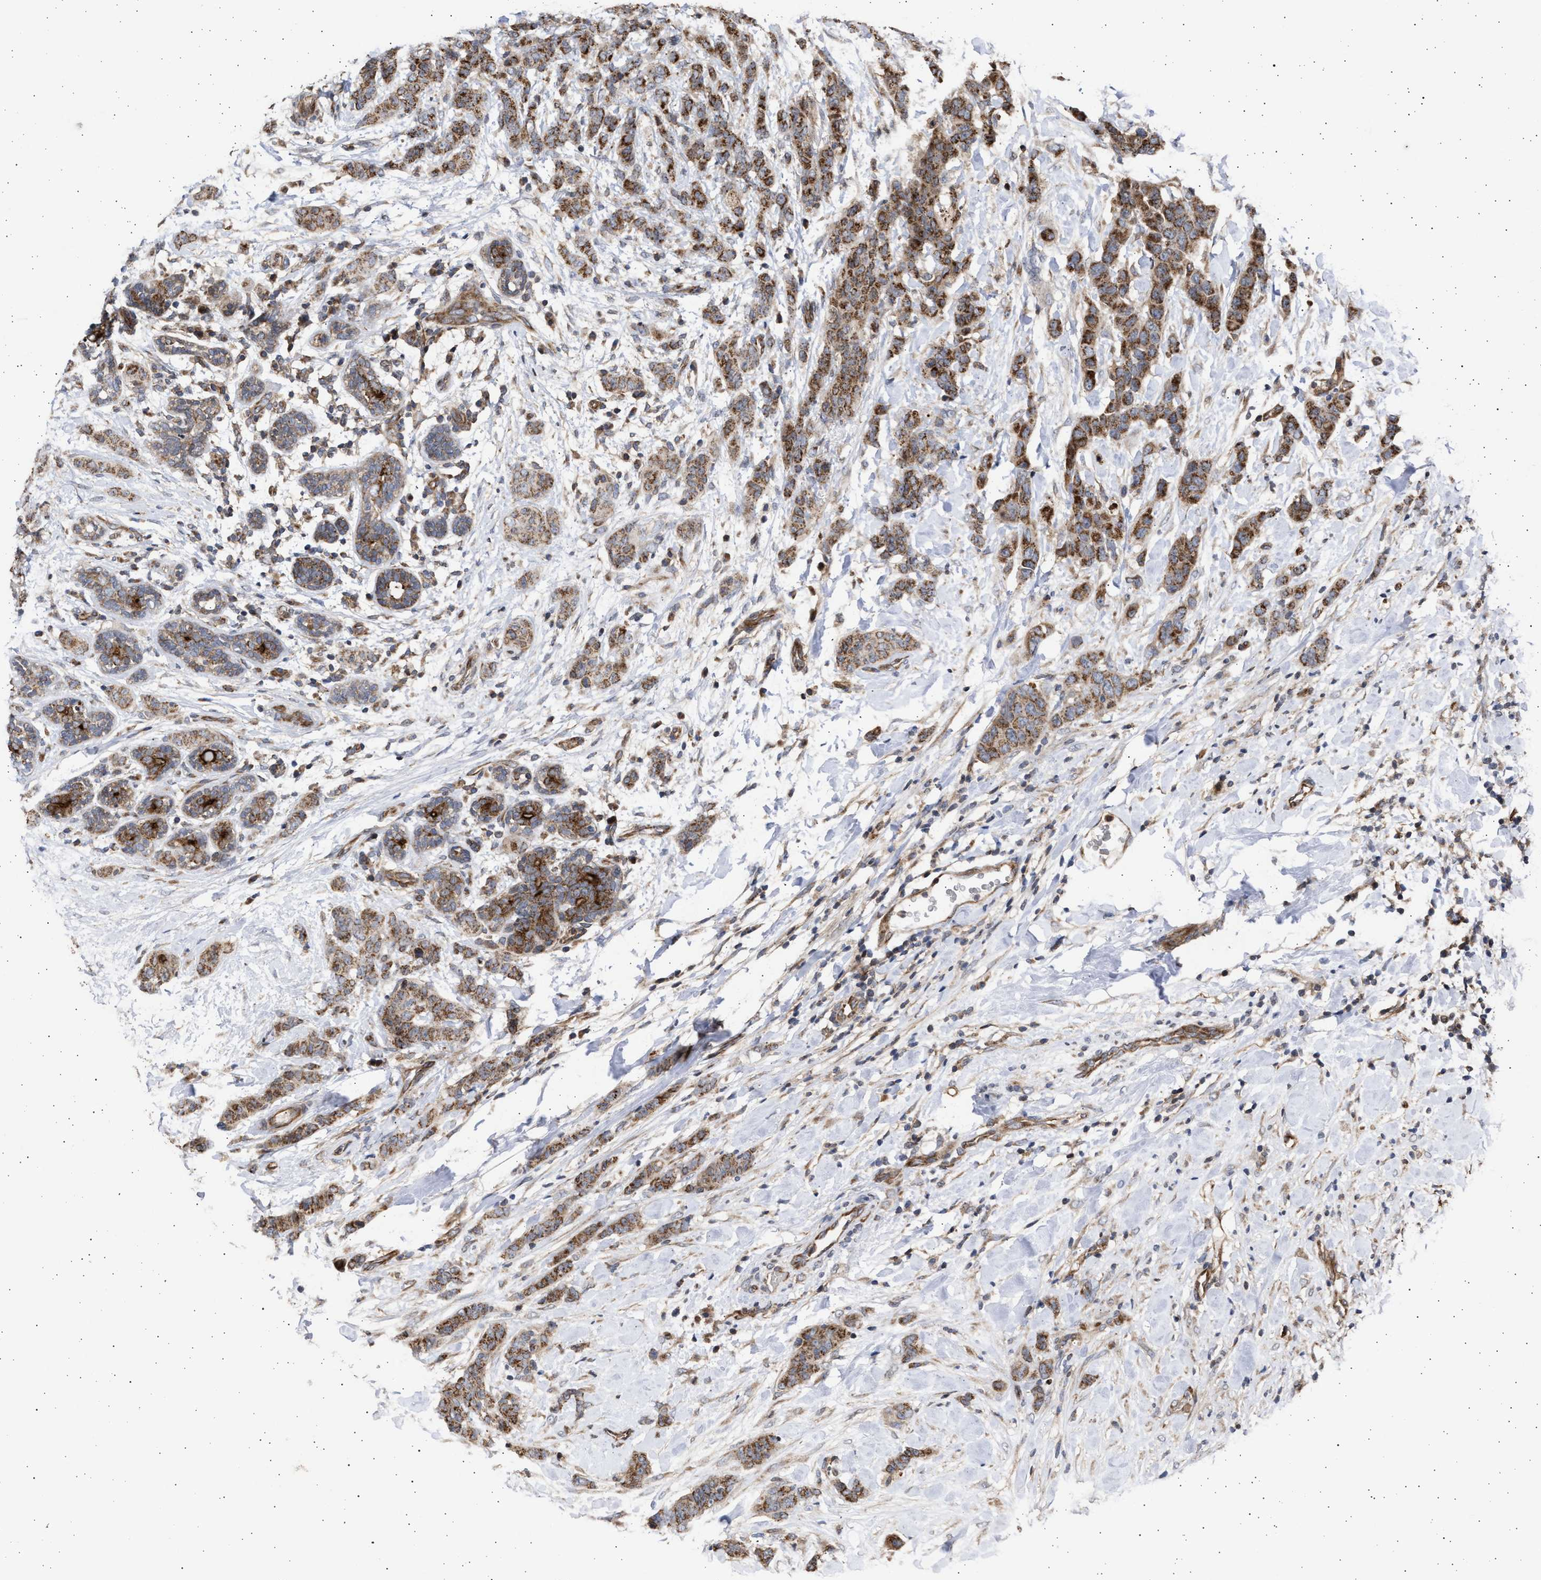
{"staining": {"intensity": "strong", "quantity": ">75%", "location": "cytoplasmic/membranous"}, "tissue": "breast cancer", "cell_type": "Tumor cells", "image_type": "cancer", "snomed": [{"axis": "morphology", "description": "Normal tissue, NOS"}, {"axis": "morphology", "description": "Duct carcinoma"}, {"axis": "topography", "description": "Breast"}], "caption": "Strong cytoplasmic/membranous positivity is seen in about >75% of tumor cells in breast cancer (intraductal carcinoma). (DAB = brown stain, brightfield microscopy at high magnification).", "gene": "TTC19", "patient": {"sex": "female", "age": 40}}